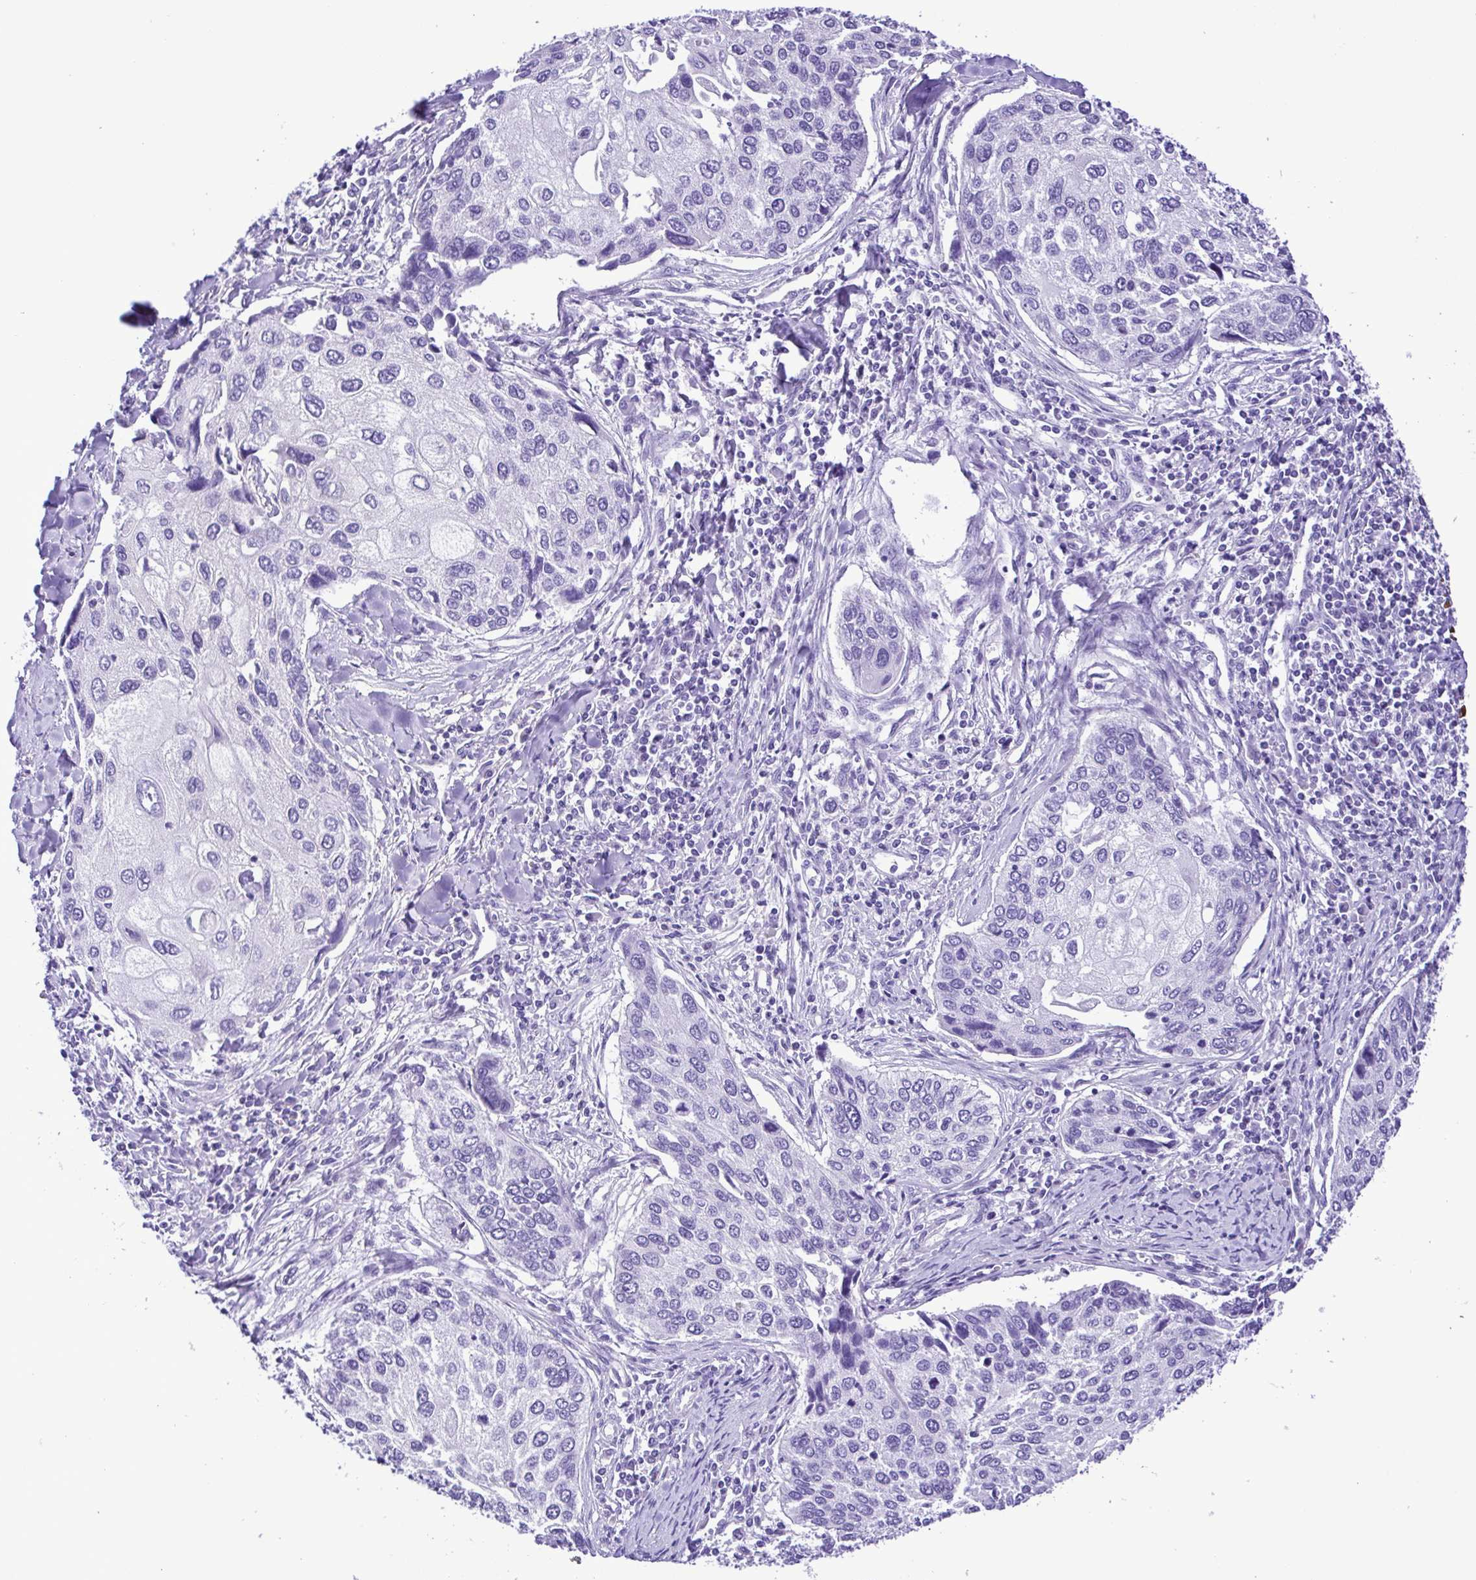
{"staining": {"intensity": "negative", "quantity": "none", "location": "none"}, "tissue": "lung cancer", "cell_type": "Tumor cells", "image_type": "cancer", "snomed": [{"axis": "morphology", "description": "Squamous cell carcinoma, NOS"}, {"axis": "morphology", "description": "Squamous cell carcinoma, metastatic, NOS"}, {"axis": "topography", "description": "Lung"}], "caption": "Lung cancer stained for a protein using immunohistochemistry (IHC) demonstrates no positivity tumor cells.", "gene": "SYT1", "patient": {"sex": "male", "age": 63}}